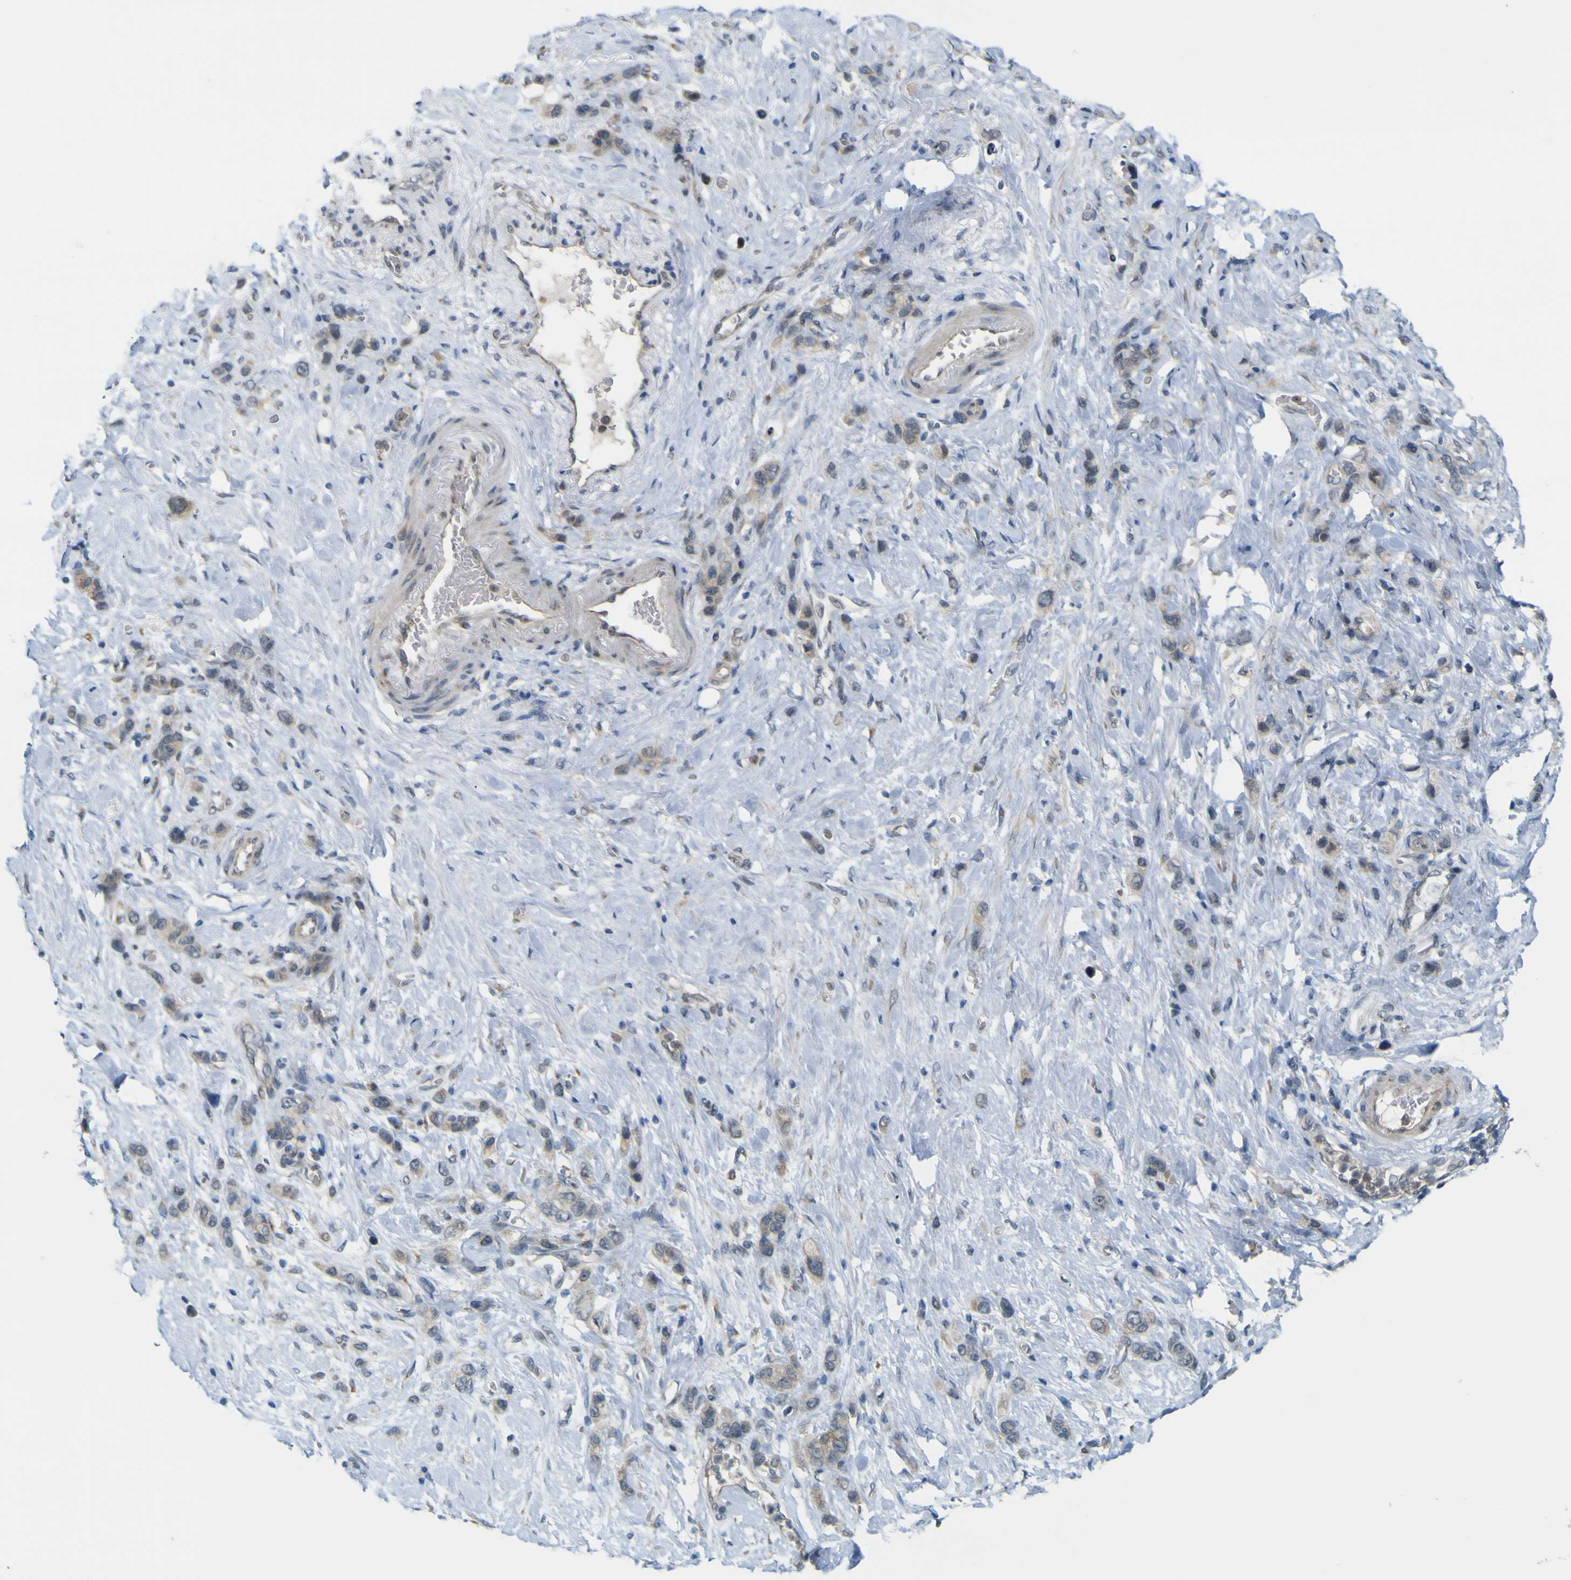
{"staining": {"intensity": "weak", "quantity": ">75%", "location": "cytoplasmic/membranous"}, "tissue": "stomach cancer", "cell_type": "Tumor cells", "image_type": "cancer", "snomed": [{"axis": "morphology", "description": "Adenocarcinoma, NOS"}, {"axis": "morphology", "description": "Adenocarcinoma, High grade"}, {"axis": "topography", "description": "Stomach, upper"}, {"axis": "topography", "description": "Stomach, lower"}], "caption": "The immunohistochemical stain highlights weak cytoplasmic/membranous positivity in tumor cells of stomach cancer (adenocarcinoma (high-grade)) tissue.", "gene": "IGF2R", "patient": {"sex": "female", "age": 65}}